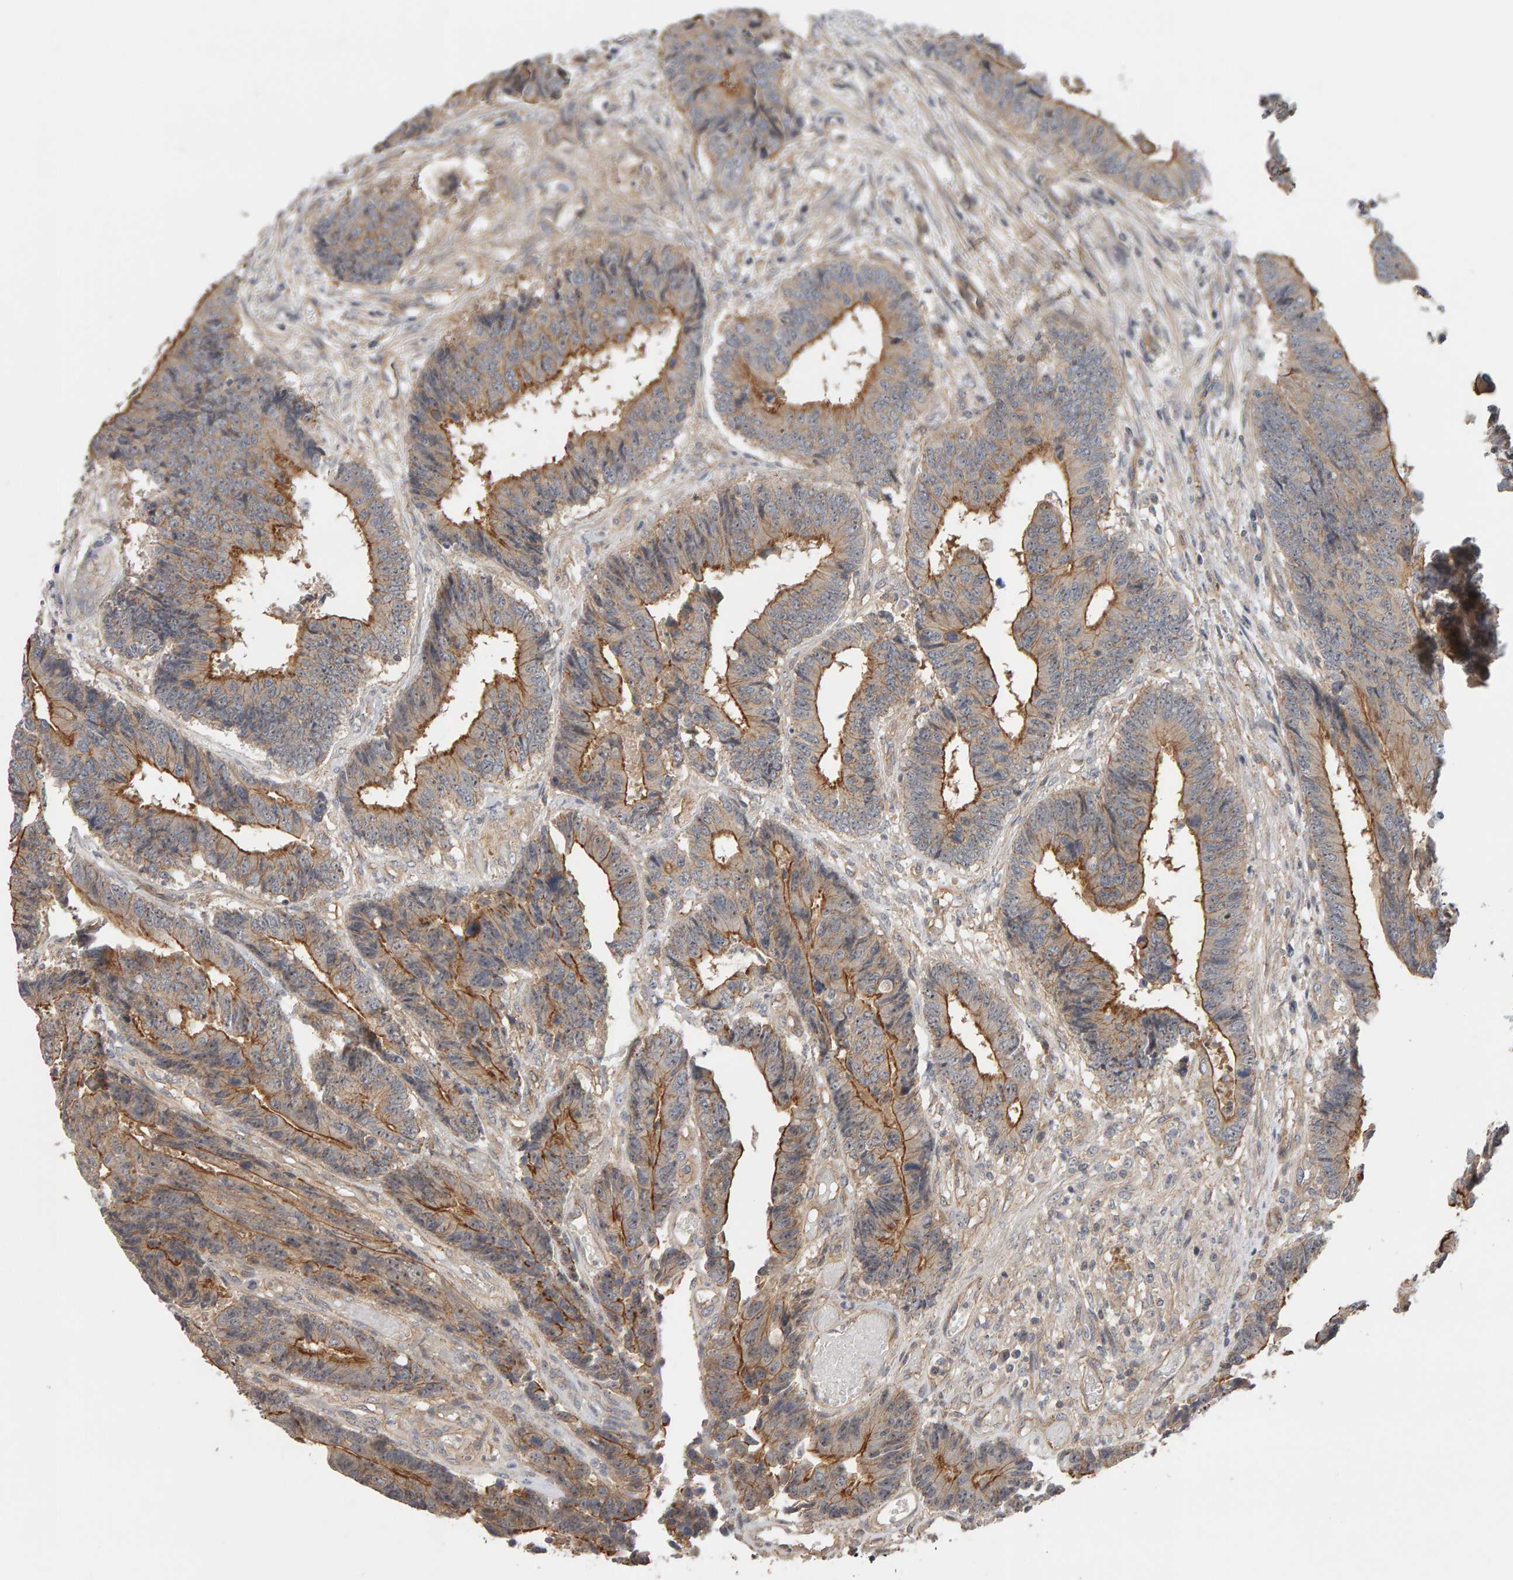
{"staining": {"intensity": "moderate", "quantity": "25%-75%", "location": "cytoplasmic/membranous"}, "tissue": "colorectal cancer", "cell_type": "Tumor cells", "image_type": "cancer", "snomed": [{"axis": "morphology", "description": "Adenocarcinoma, NOS"}, {"axis": "topography", "description": "Rectum"}], "caption": "A high-resolution histopathology image shows IHC staining of colorectal cancer (adenocarcinoma), which reveals moderate cytoplasmic/membranous positivity in approximately 25%-75% of tumor cells.", "gene": "PPP1R16A", "patient": {"sex": "male", "age": 84}}